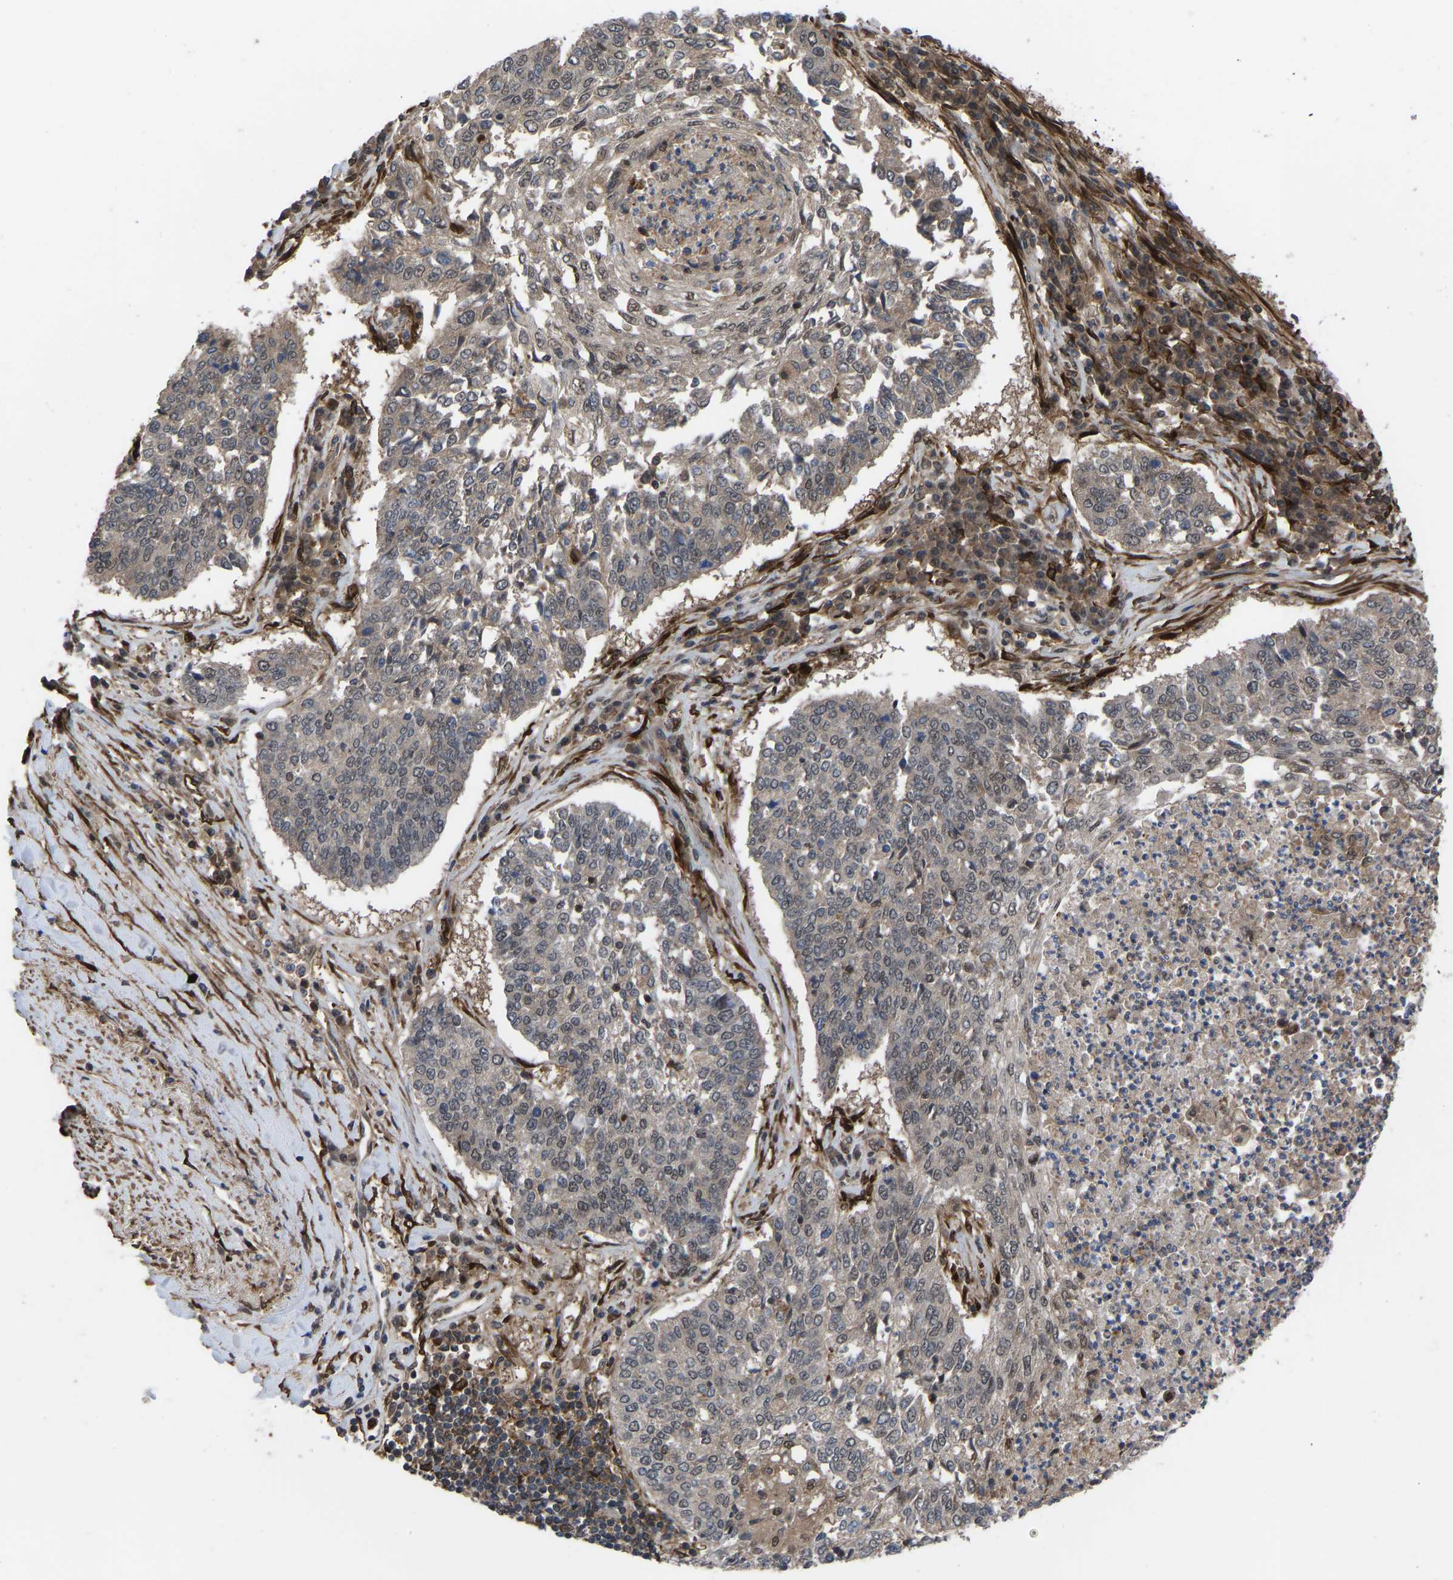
{"staining": {"intensity": "weak", "quantity": "<25%", "location": "nuclear"}, "tissue": "lung cancer", "cell_type": "Tumor cells", "image_type": "cancer", "snomed": [{"axis": "morphology", "description": "Normal tissue, NOS"}, {"axis": "morphology", "description": "Squamous cell carcinoma, NOS"}, {"axis": "topography", "description": "Cartilage tissue"}, {"axis": "topography", "description": "Bronchus"}, {"axis": "topography", "description": "Lung"}], "caption": "The histopathology image reveals no significant expression in tumor cells of squamous cell carcinoma (lung).", "gene": "CYP7B1", "patient": {"sex": "female", "age": 49}}